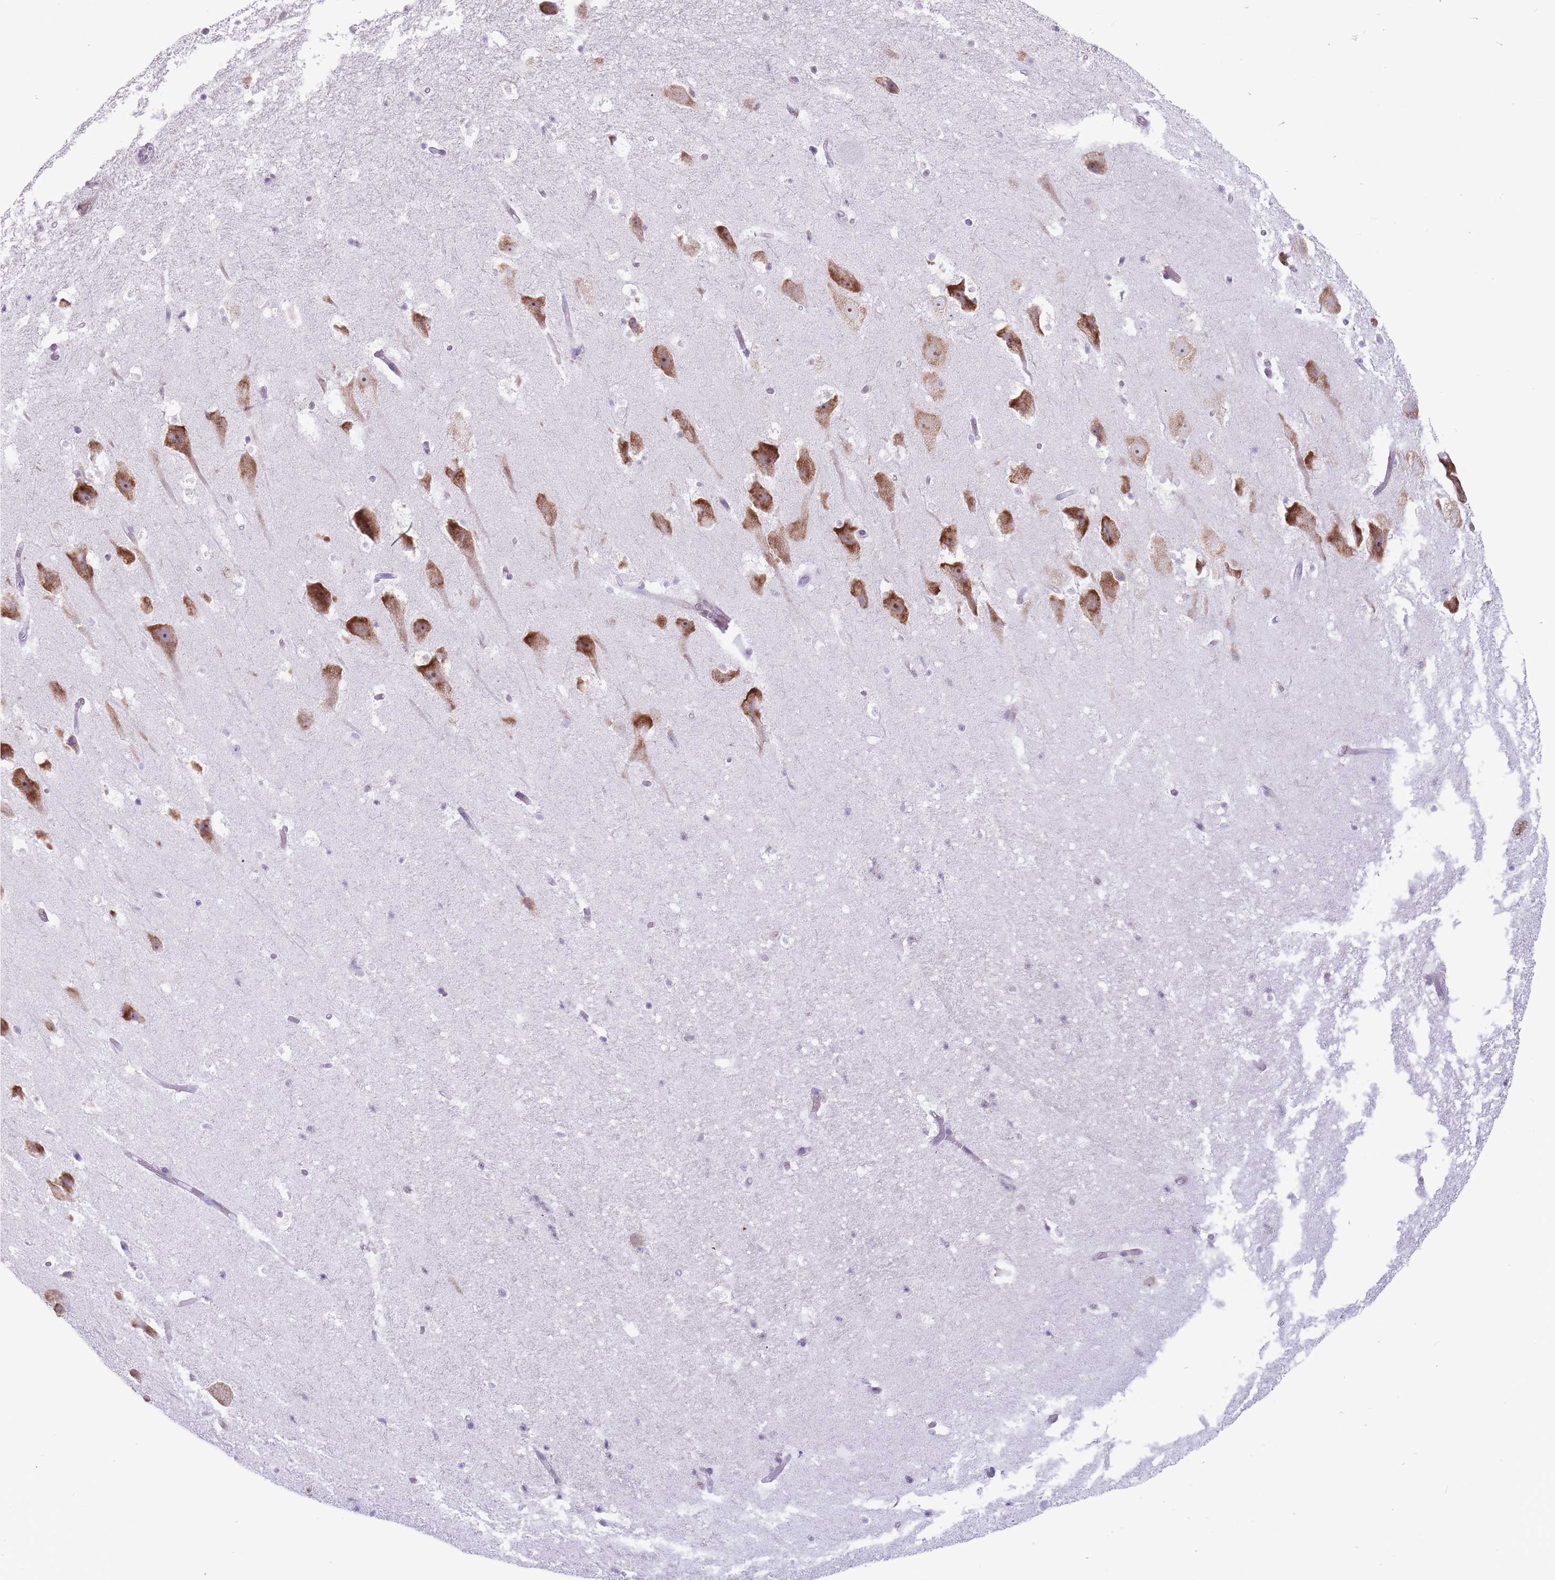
{"staining": {"intensity": "weak", "quantity": "<25%", "location": "cytoplasmic/membranous"}, "tissue": "hippocampus", "cell_type": "Glial cells", "image_type": "normal", "snomed": [{"axis": "morphology", "description": "Normal tissue, NOS"}, {"axis": "topography", "description": "Hippocampus"}], "caption": "IHC of normal human hippocampus displays no staining in glial cells.", "gene": "RPL18", "patient": {"sex": "male", "age": 37}}